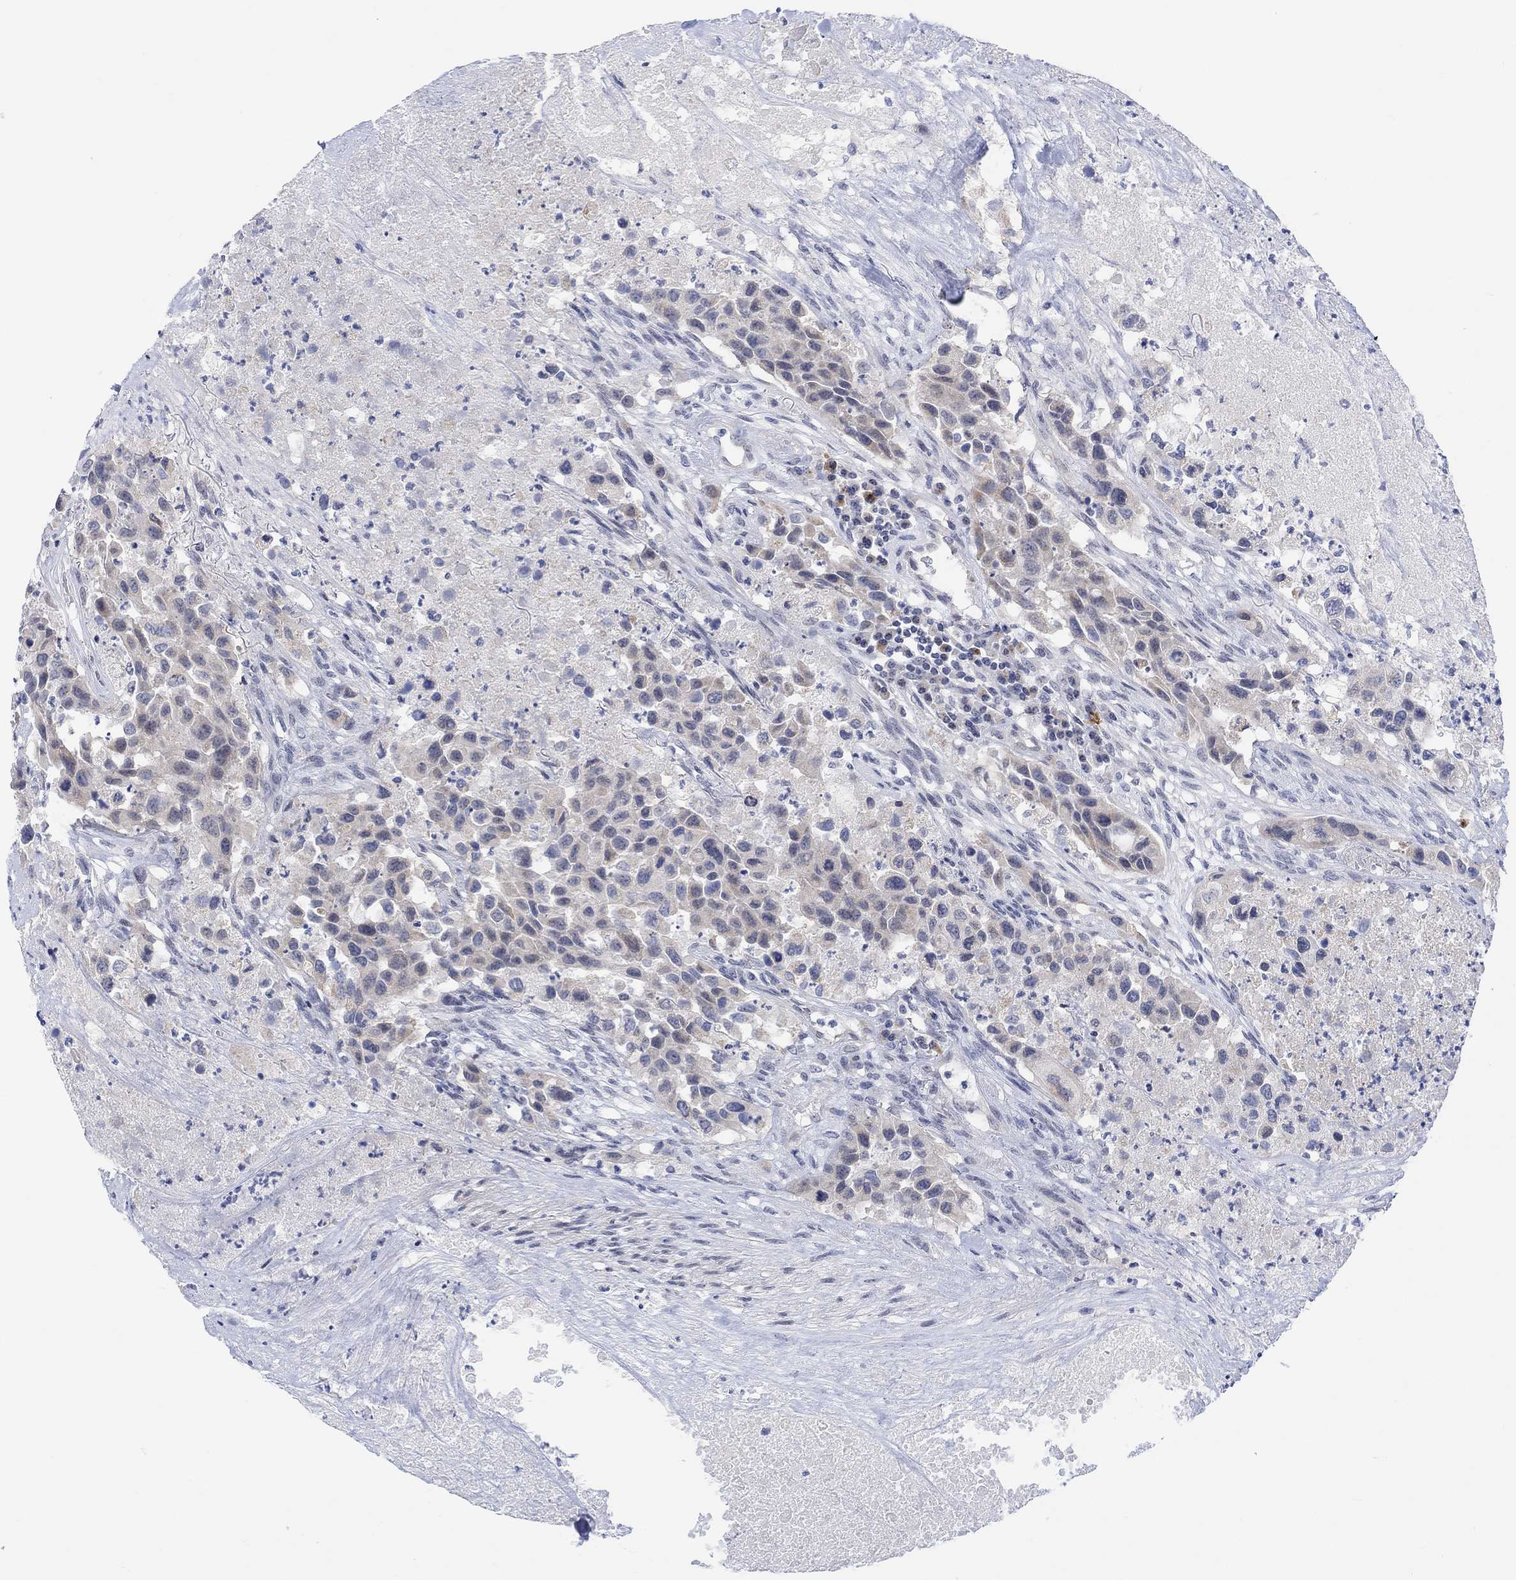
{"staining": {"intensity": "negative", "quantity": "none", "location": "none"}, "tissue": "urothelial cancer", "cell_type": "Tumor cells", "image_type": "cancer", "snomed": [{"axis": "morphology", "description": "Urothelial carcinoma, High grade"}, {"axis": "topography", "description": "Urinary bladder"}], "caption": "Tumor cells are negative for protein expression in human urothelial cancer.", "gene": "DCX", "patient": {"sex": "female", "age": 73}}